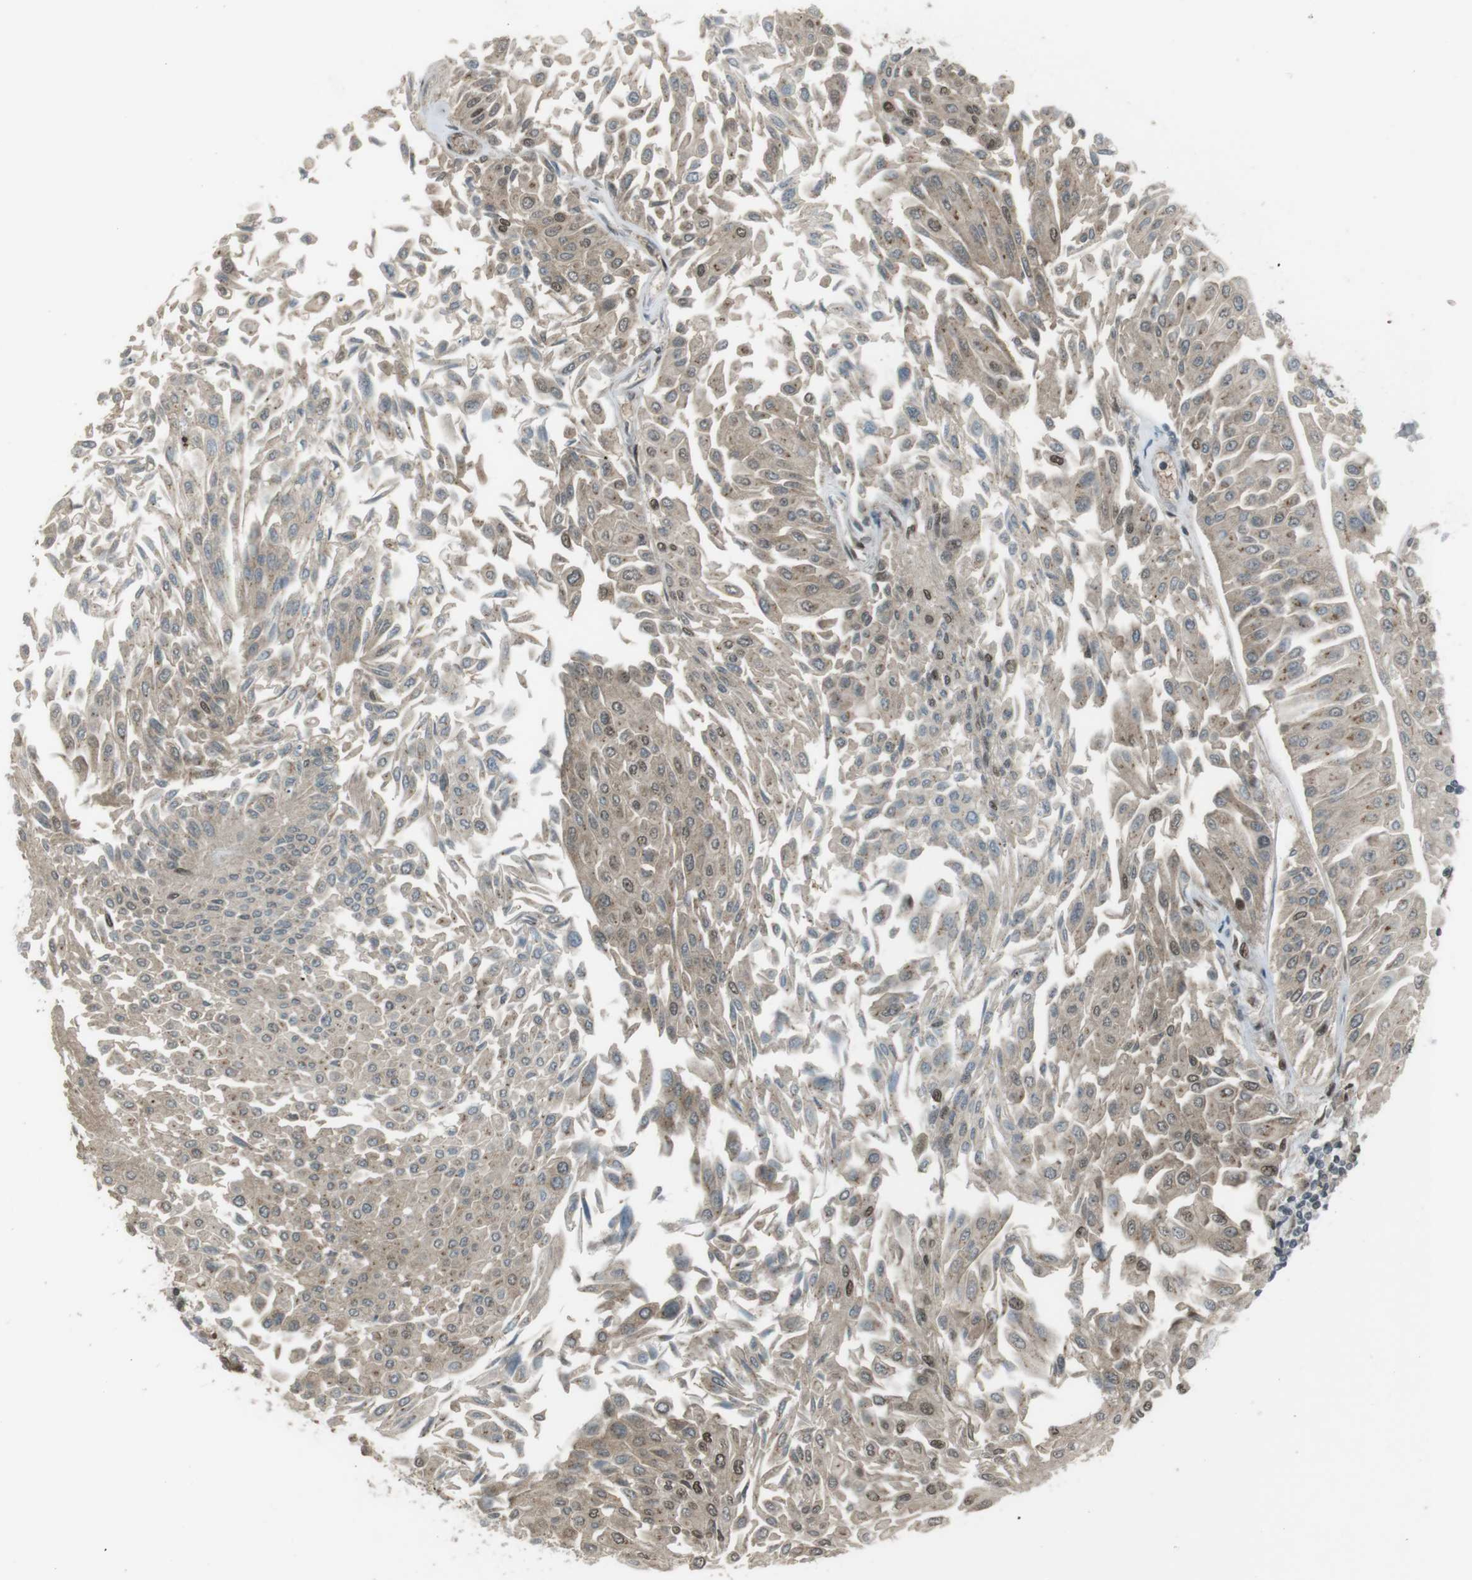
{"staining": {"intensity": "weak", "quantity": ">75%", "location": "cytoplasmic/membranous,nuclear"}, "tissue": "urothelial cancer", "cell_type": "Tumor cells", "image_type": "cancer", "snomed": [{"axis": "morphology", "description": "Urothelial carcinoma, Low grade"}, {"axis": "topography", "description": "Urinary bladder"}], "caption": "Urothelial carcinoma (low-grade) stained with a brown dye shows weak cytoplasmic/membranous and nuclear positive expression in about >75% of tumor cells.", "gene": "SLITRK5", "patient": {"sex": "male", "age": 67}}